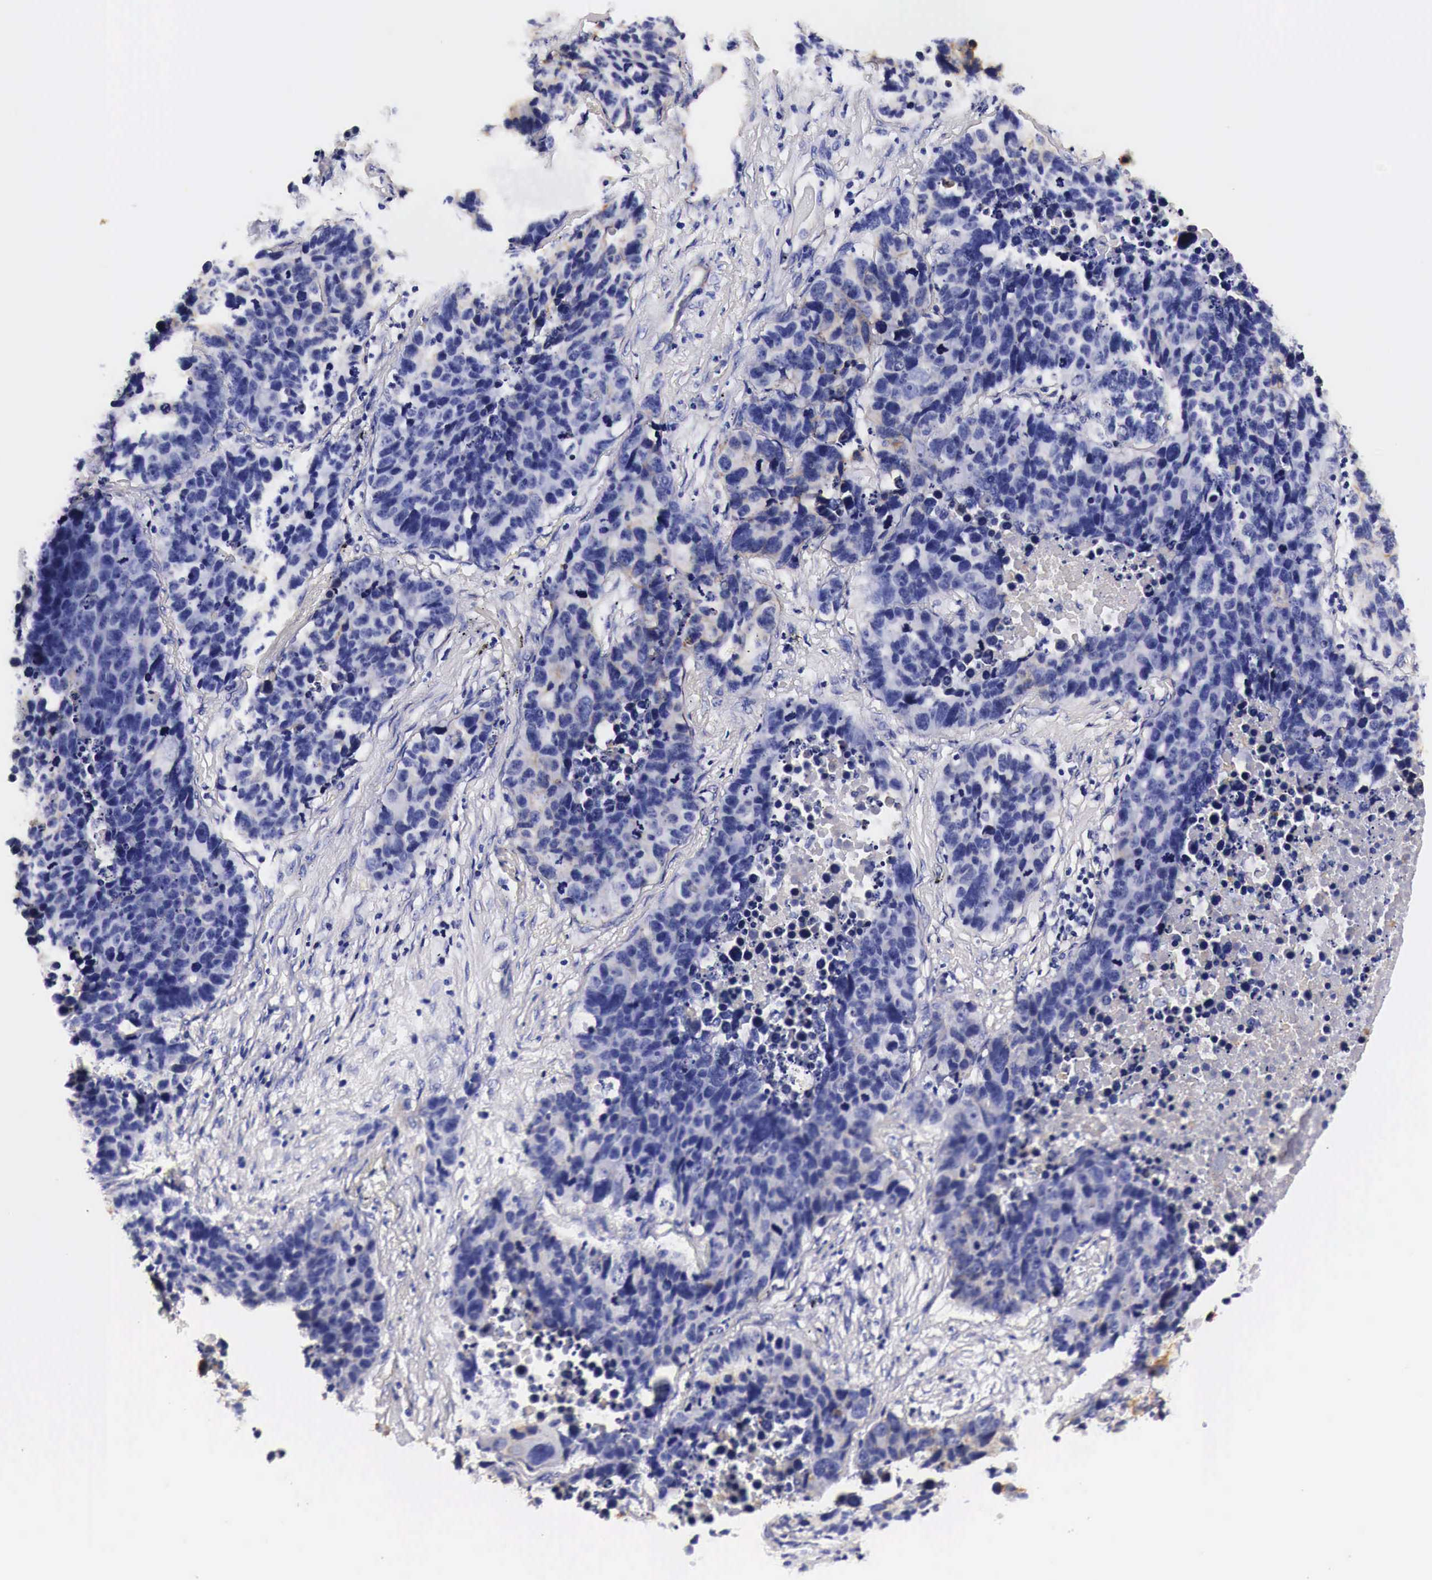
{"staining": {"intensity": "negative", "quantity": "none", "location": "none"}, "tissue": "lung cancer", "cell_type": "Tumor cells", "image_type": "cancer", "snomed": [{"axis": "morphology", "description": "Carcinoid, malignant, NOS"}, {"axis": "topography", "description": "Lung"}], "caption": "An IHC image of lung carcinoid (malignant) is shown. There is no staining in tumor cells of lung carcinoid (malignant).", "gene": "EGFR", "patient": {"sex": "male", "age": 60}}